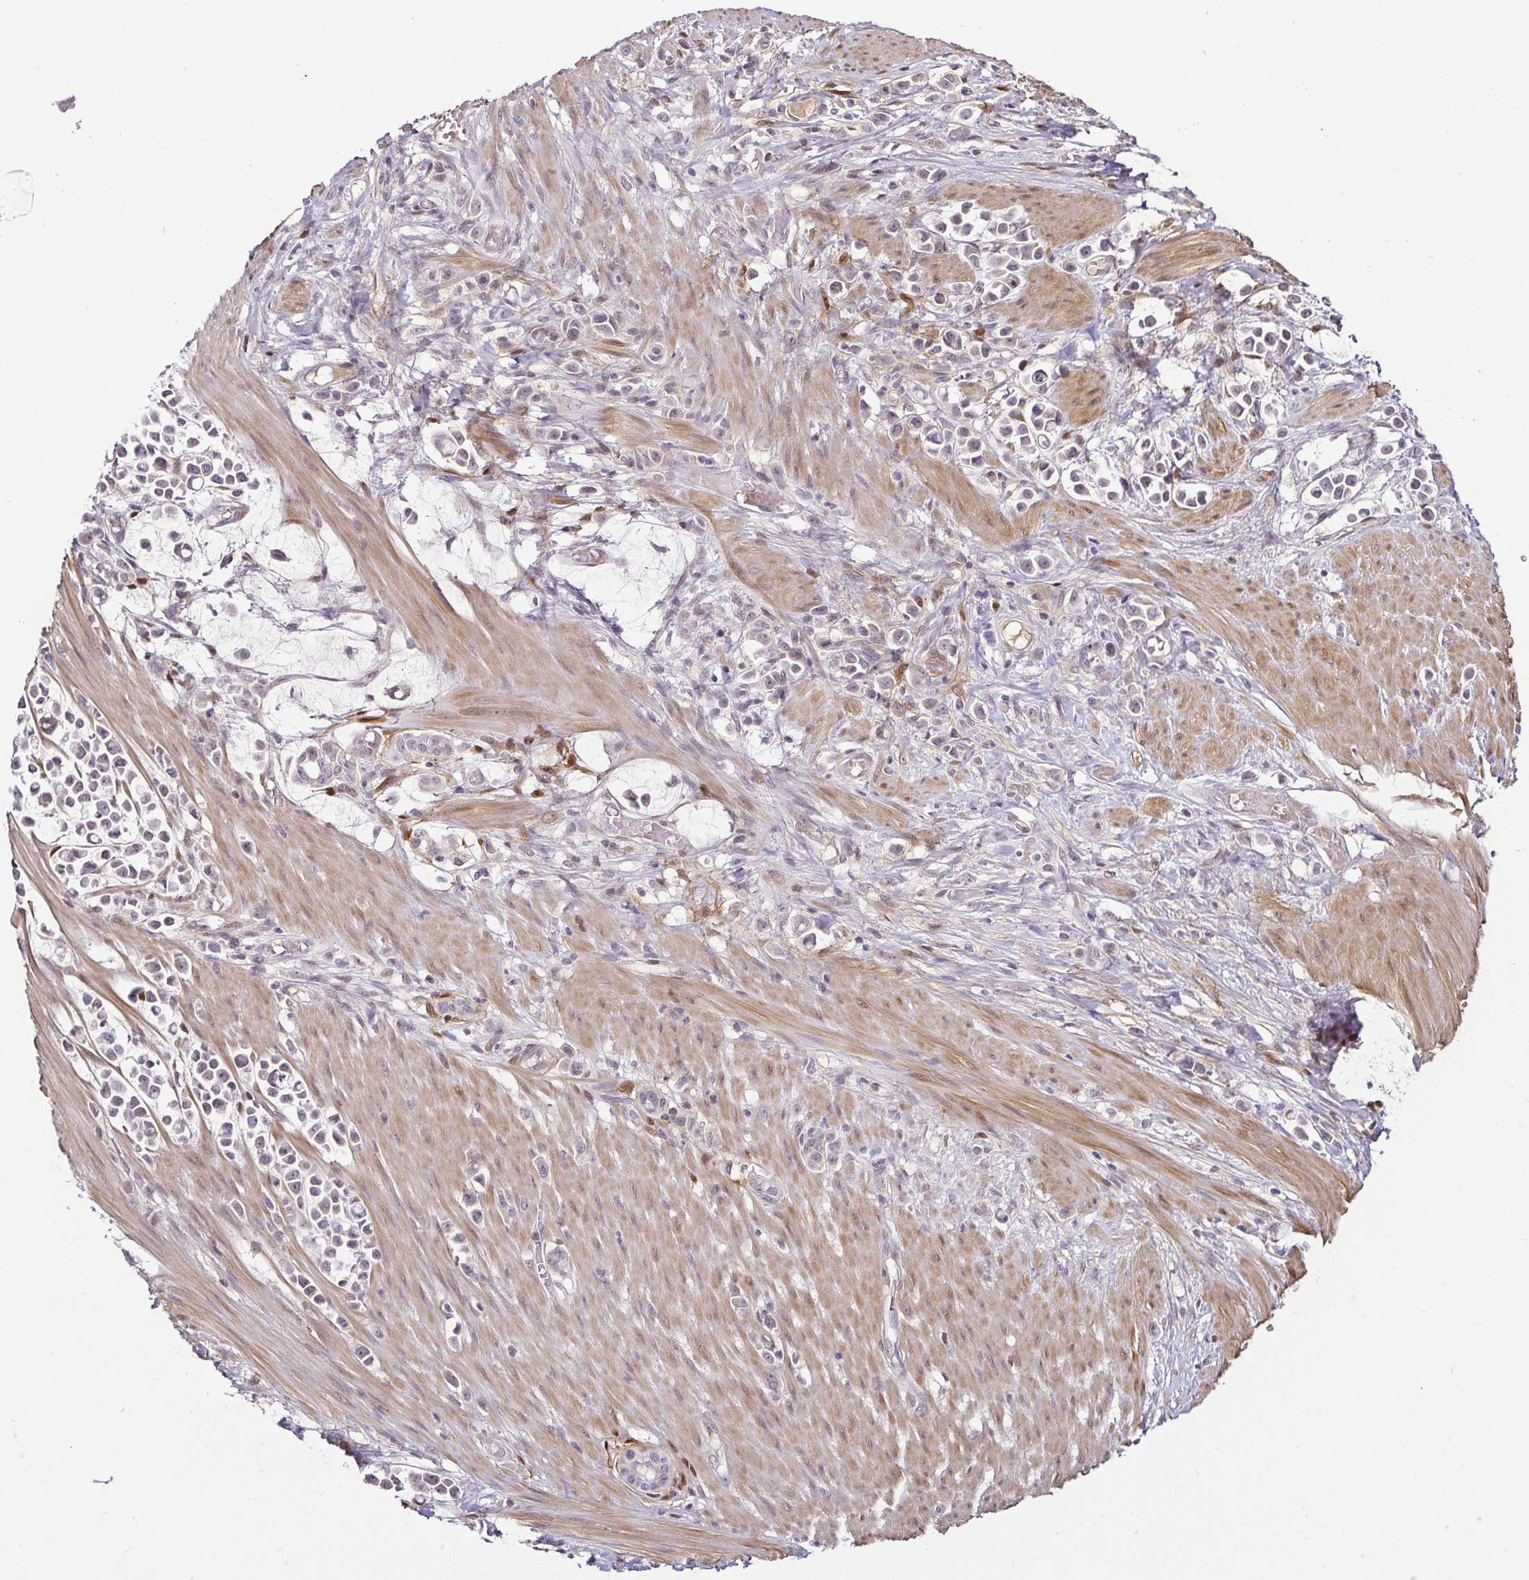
{"staining": {"intensity": "negative", "quantity": "none", "location": "none"}, "tissue": "stomach cancer", "cell_type": "Tumor cells", "image_type": "cancer", "snomed": [{"axis": "morphology", "description": "Adenocarcinoma, NOS"}, {"axis": "topography", "description": "Stomach"}], "caption": "Stomach cancer was stained to show a protein in brown. There is no significant staining in tumor cells. (Immunohistochemistry, brightfield microscopy, high magnification).", "gene": "HOPX", "patient": {"sex": "male", "age": 82}}